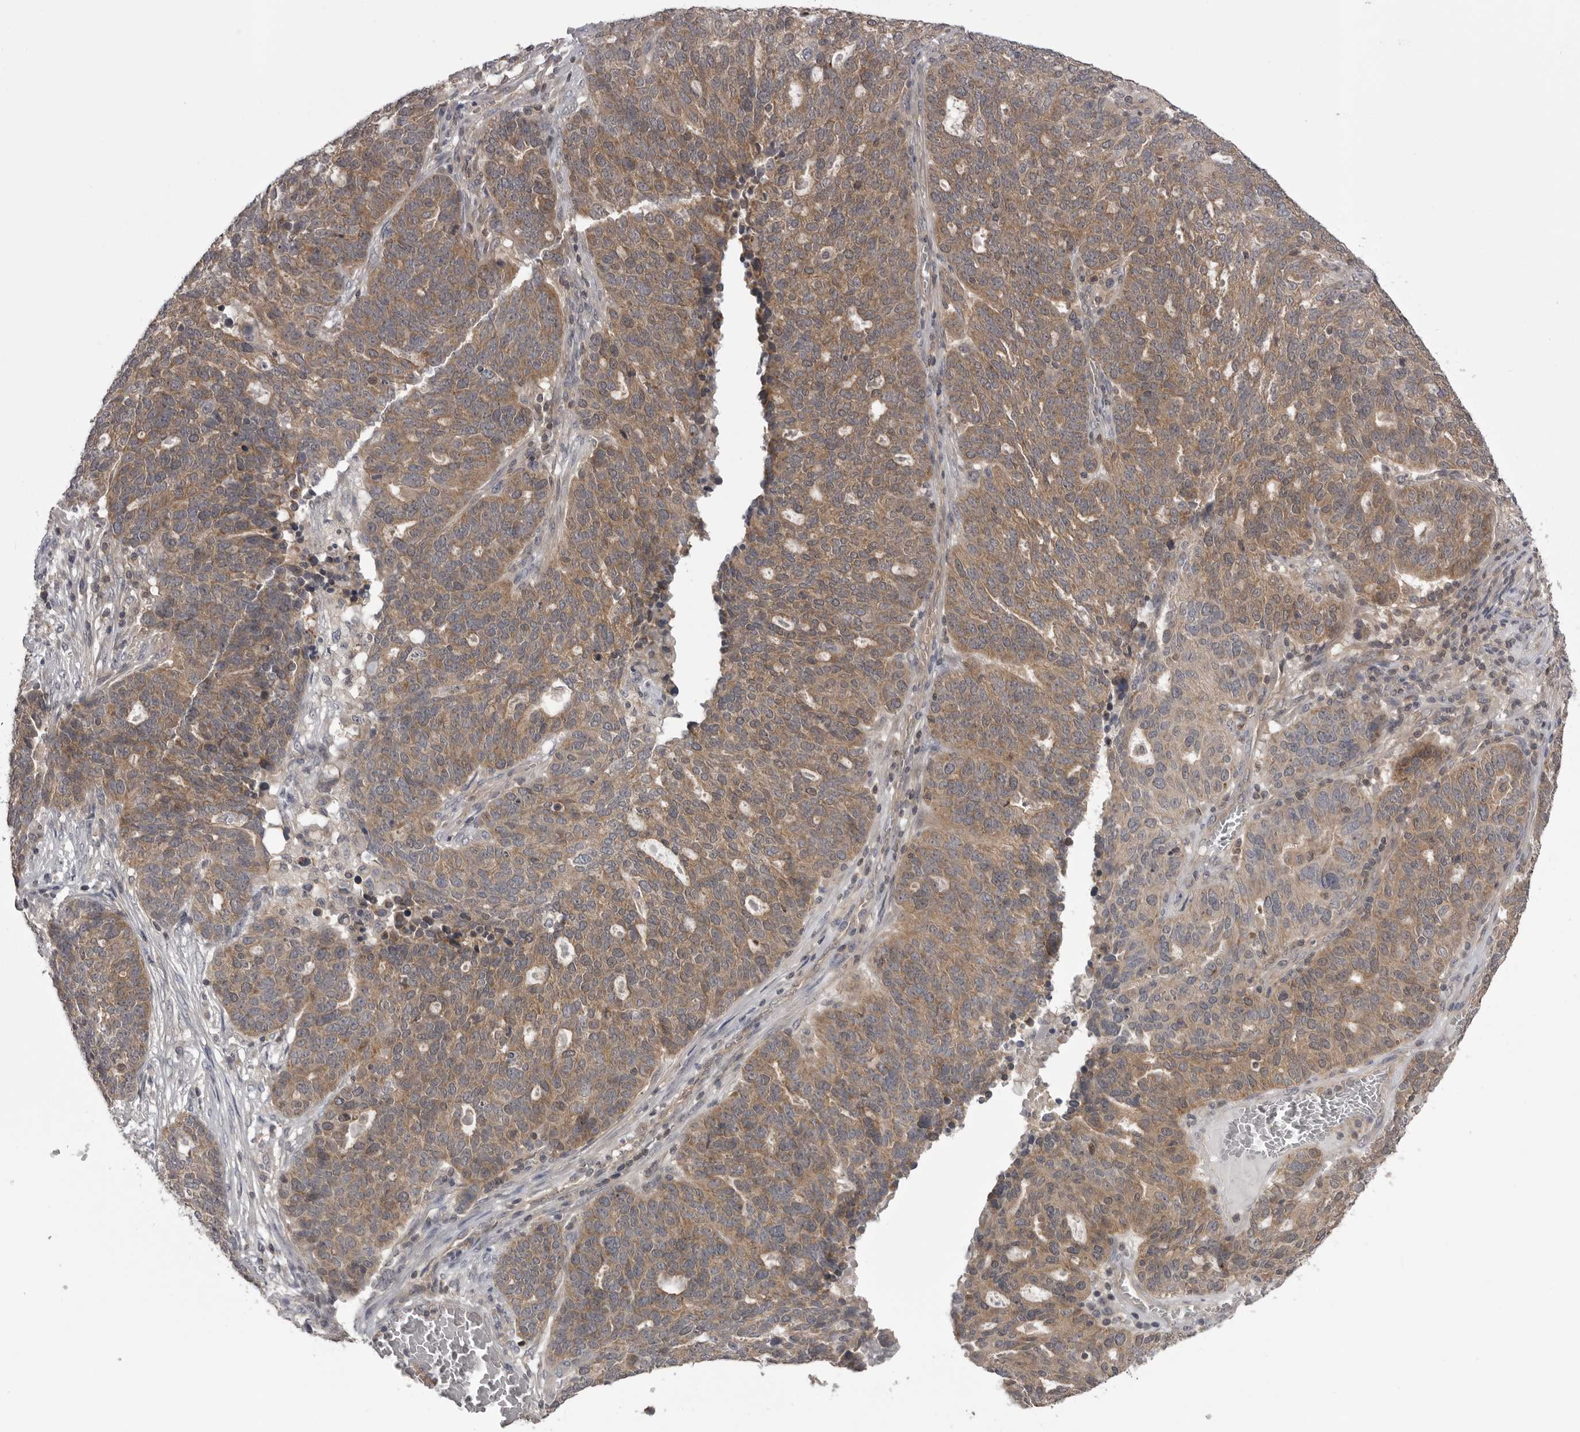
{"staining": {"intensity": "moderate", "quantity": ">75%", "location": "cytoplasmic/membranous"}, "tissue": "ovarian cancer", "cell_type": "Tumor cells", "image_type": "cancer", "snomed": [{"axis": "morphology", "description": "Cystadenocarcinoma, serous, NOS"}, {"axis": "topography", "description": "Ovary"}], "caption": "Immunohistochemical staining of serous cystadenocarcinoma (ovarian) reveals medium levels of moderate cytoplasmic/membranous positivity in about >75% of tumor cells. (Stains: DAB in brown, nuclei in blue, Microscopy: brightfield microscopy at high magnification).", "gene": "STK24", "patient": {"sex": "female", "age": 59}}